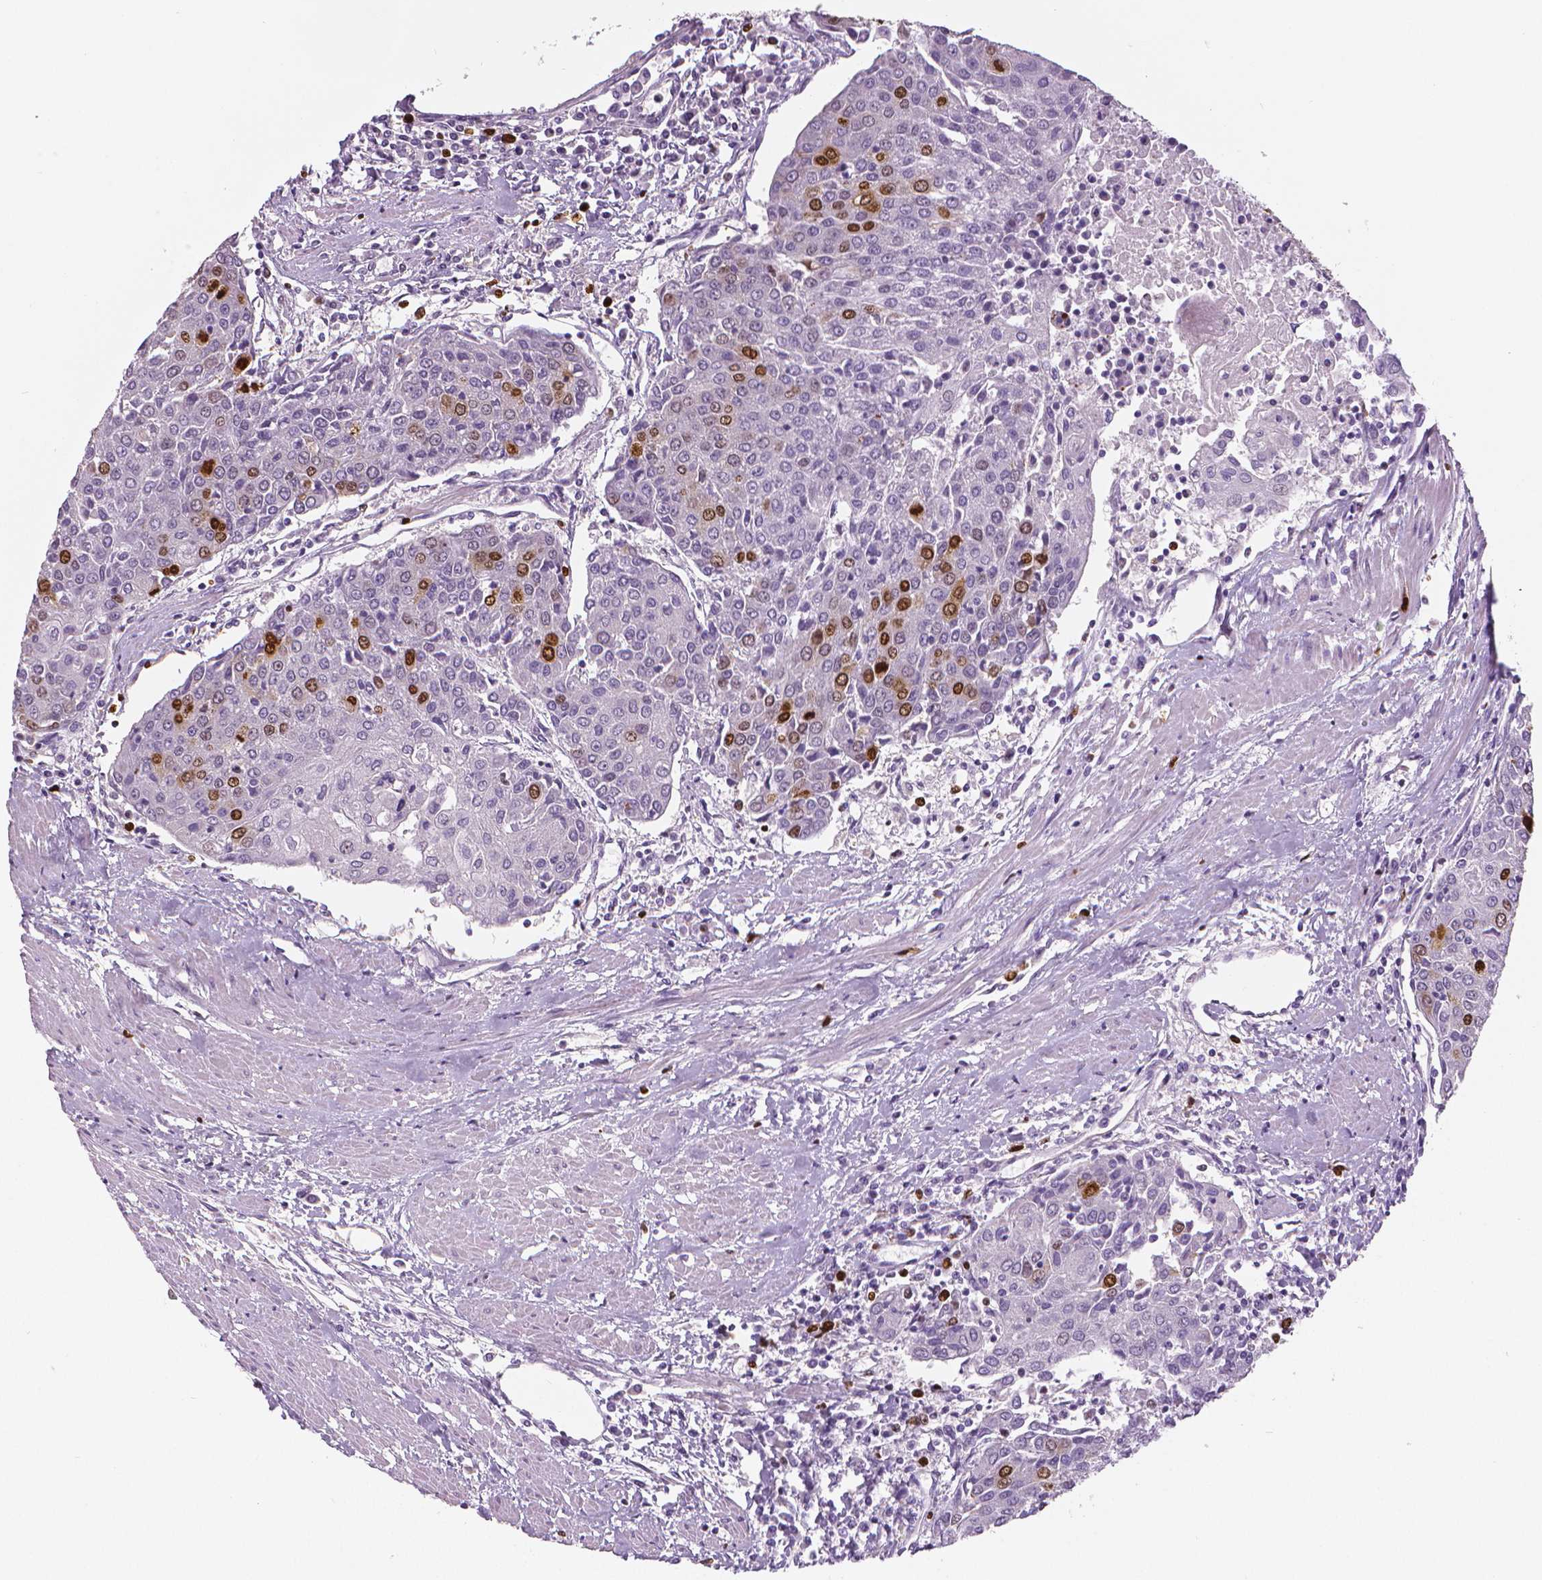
{"staining": {"intensity": "strong", "quantity": "<25%", "location": "nuclear"}, "tissue": "urothelial cancer", "cell_type": "Tumor cells", "image_type": "cancer", "snomed": [{"axis": "morphology", "description": "Urothelial carcinoma, High grade"}, {"axis": "topography", "description": "Urinary bladder"}], "caption": "Immunohistochemical staining of urothelial carcinoma (high-grade) displays medium levels of strong nuclear expression in approximately <25% of tumor cells.", "gene": "MKI67", "patient": {"sex": "female", "age": 85}}